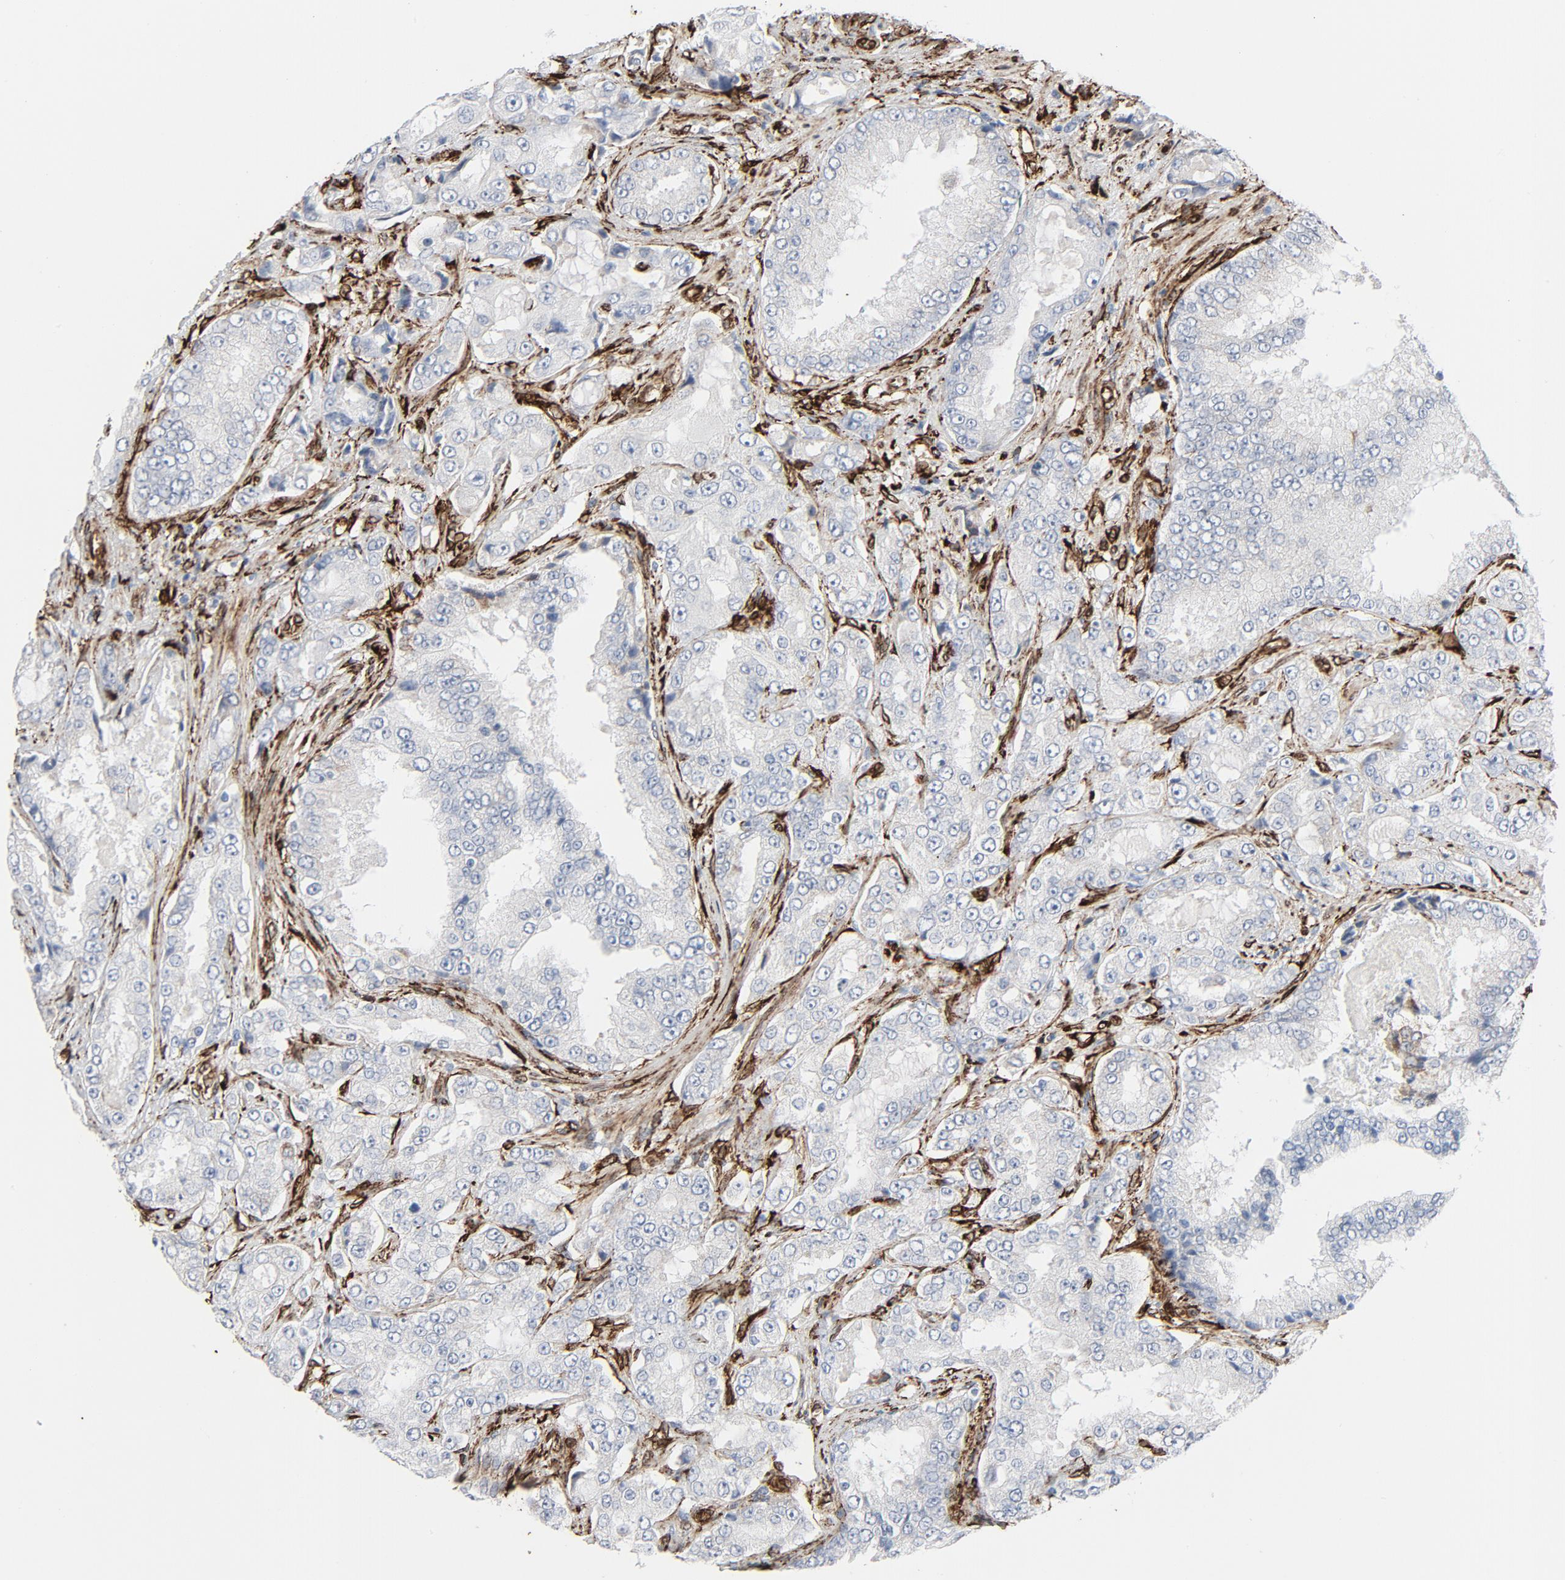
{"staining": {"intensity": "negative", "quantity": "none", "location": "none"}, "tissue": "prostate cancer", "cell_type": "Tumor cells", "image_type": "cancer", "snomed": [{"axis": "morphology", "description": "Adenocarcinoma, Medium grade"}, {"axis": "topography", "description": "Prostate"}], "caption": "Immunohistochemical staining of human prostate cancer displays no significant expression in tumor cells.", "gene": "SERPINH1", "patient": {"sex": "male", "age": 60}}